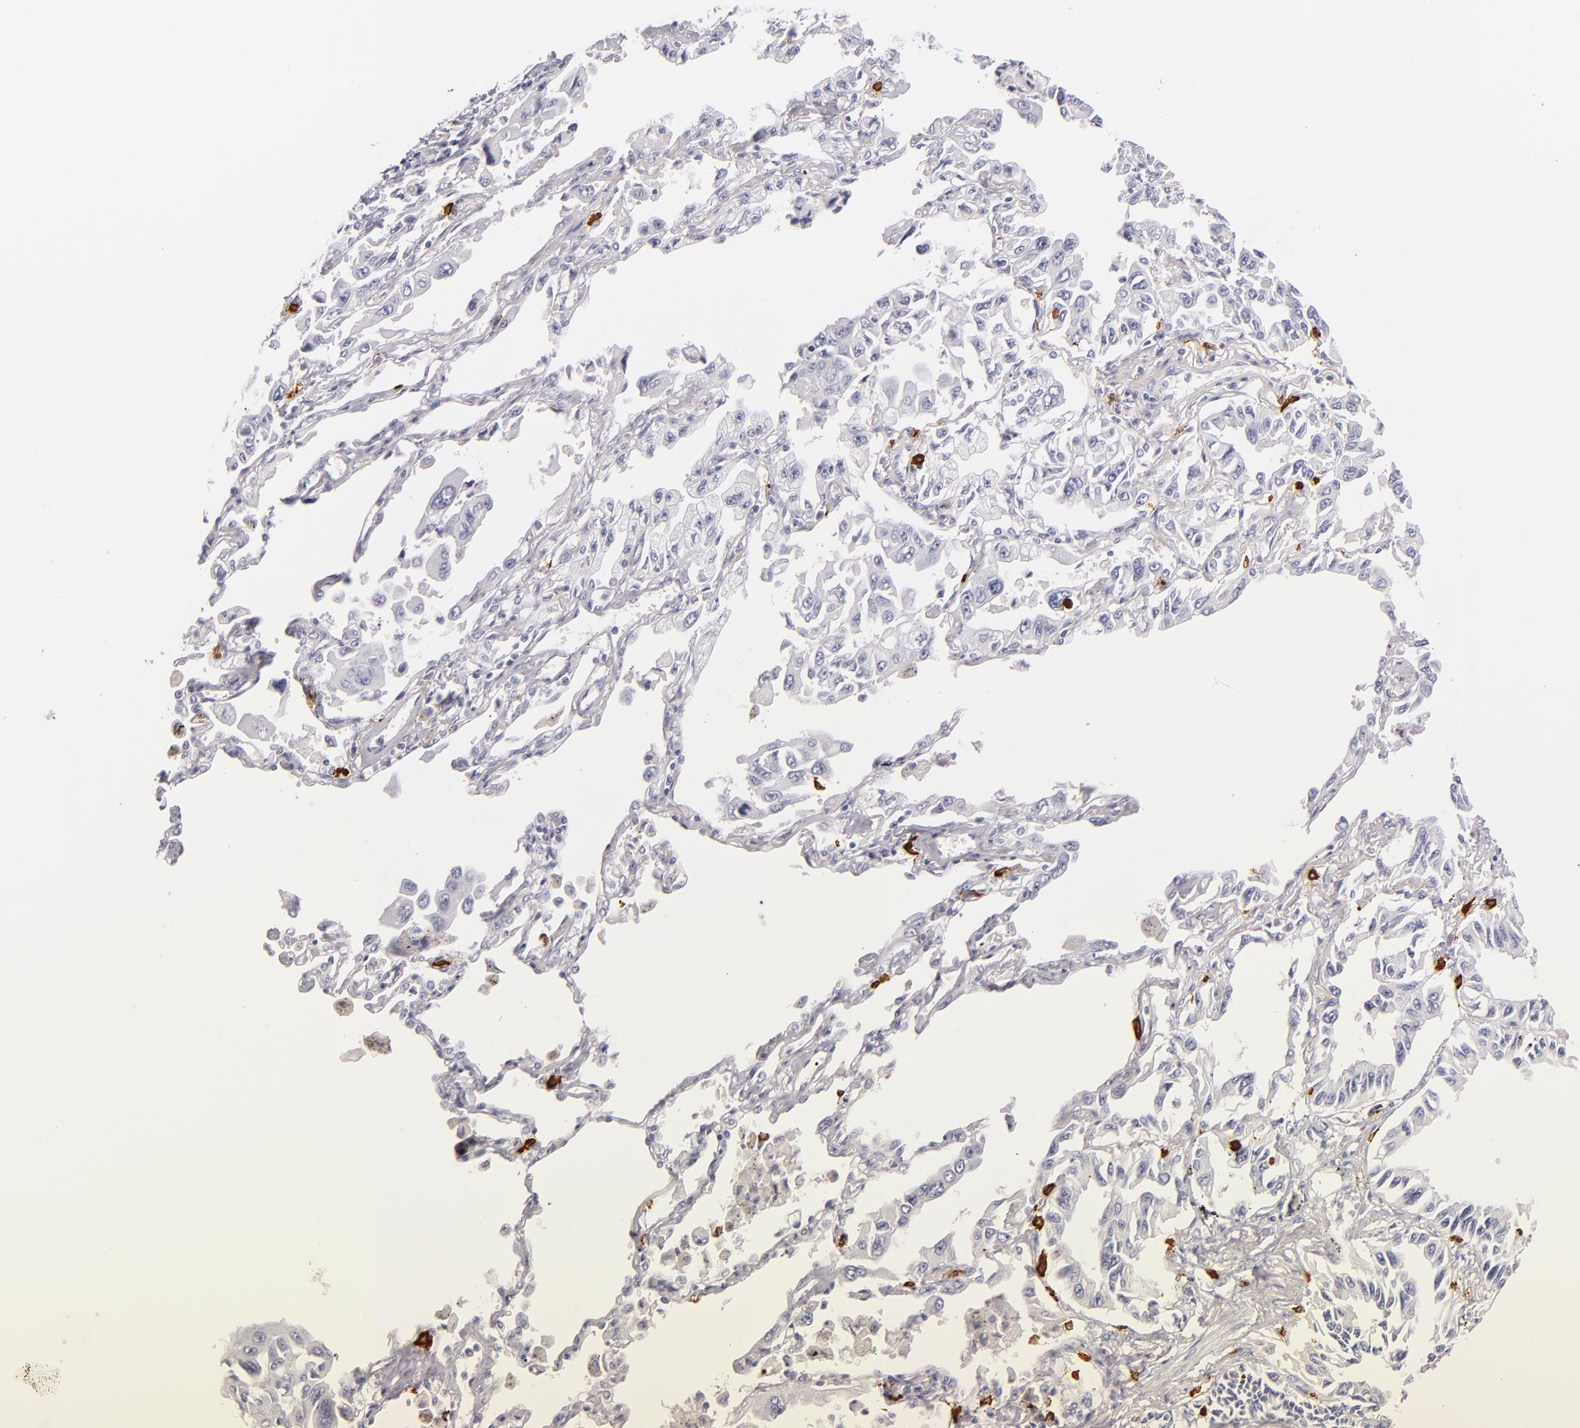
{"staining": {"intensity": "negative", "quantity": "none", "location": "none"}, "tissue": "lung cancer", "cell_type": "Tumor cells", "image_type": "cancer", "snomed": [{"axis": "morphology", "description": "Adenocarcinoma, NOS"}, {"axis": "topography", "description": "Lung"}], "caption": "Tumor cells are negative for protein expression in human lung cancer (adenocarcinoma).", "gene": "TPSD1", "patient": {"sex": "male", "age": 64}}